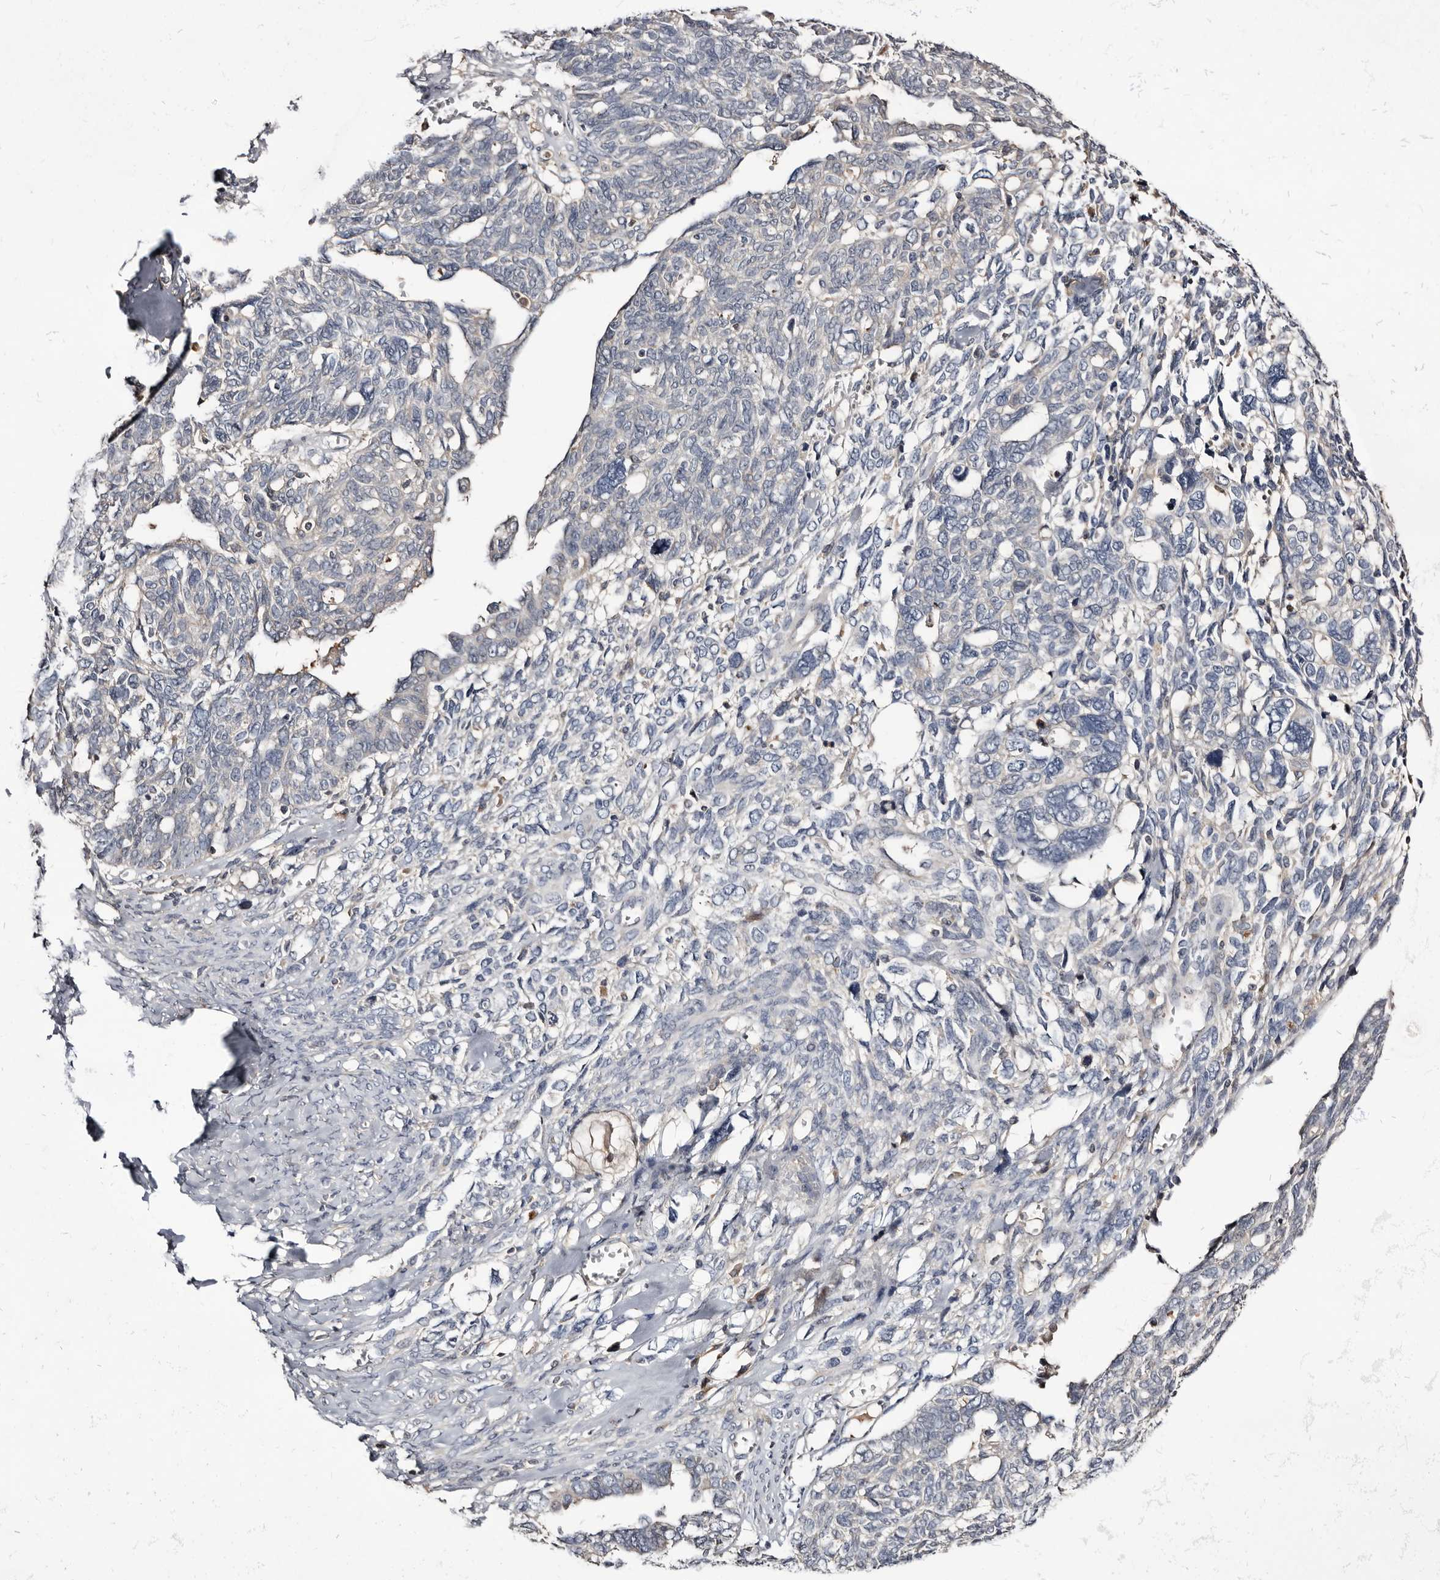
{"staining": {"intensity": "negative", "quantity": "none", "location": "none"}, "tissue": "ovarian cancer", "cell_type": "Tumor cells", "image_type": "cancer", "snomed": [{"axis": "morphology", "description": "Cystadenocarcinoma, serous, NOS"}, {"axis": "topography", "description": "Ovary"}], "caption": "Tumor cells are negative for brown protein staining in ovarian cancer.", "gene": "TTC39A", "patient": {"sex": "female", "age": 79}}